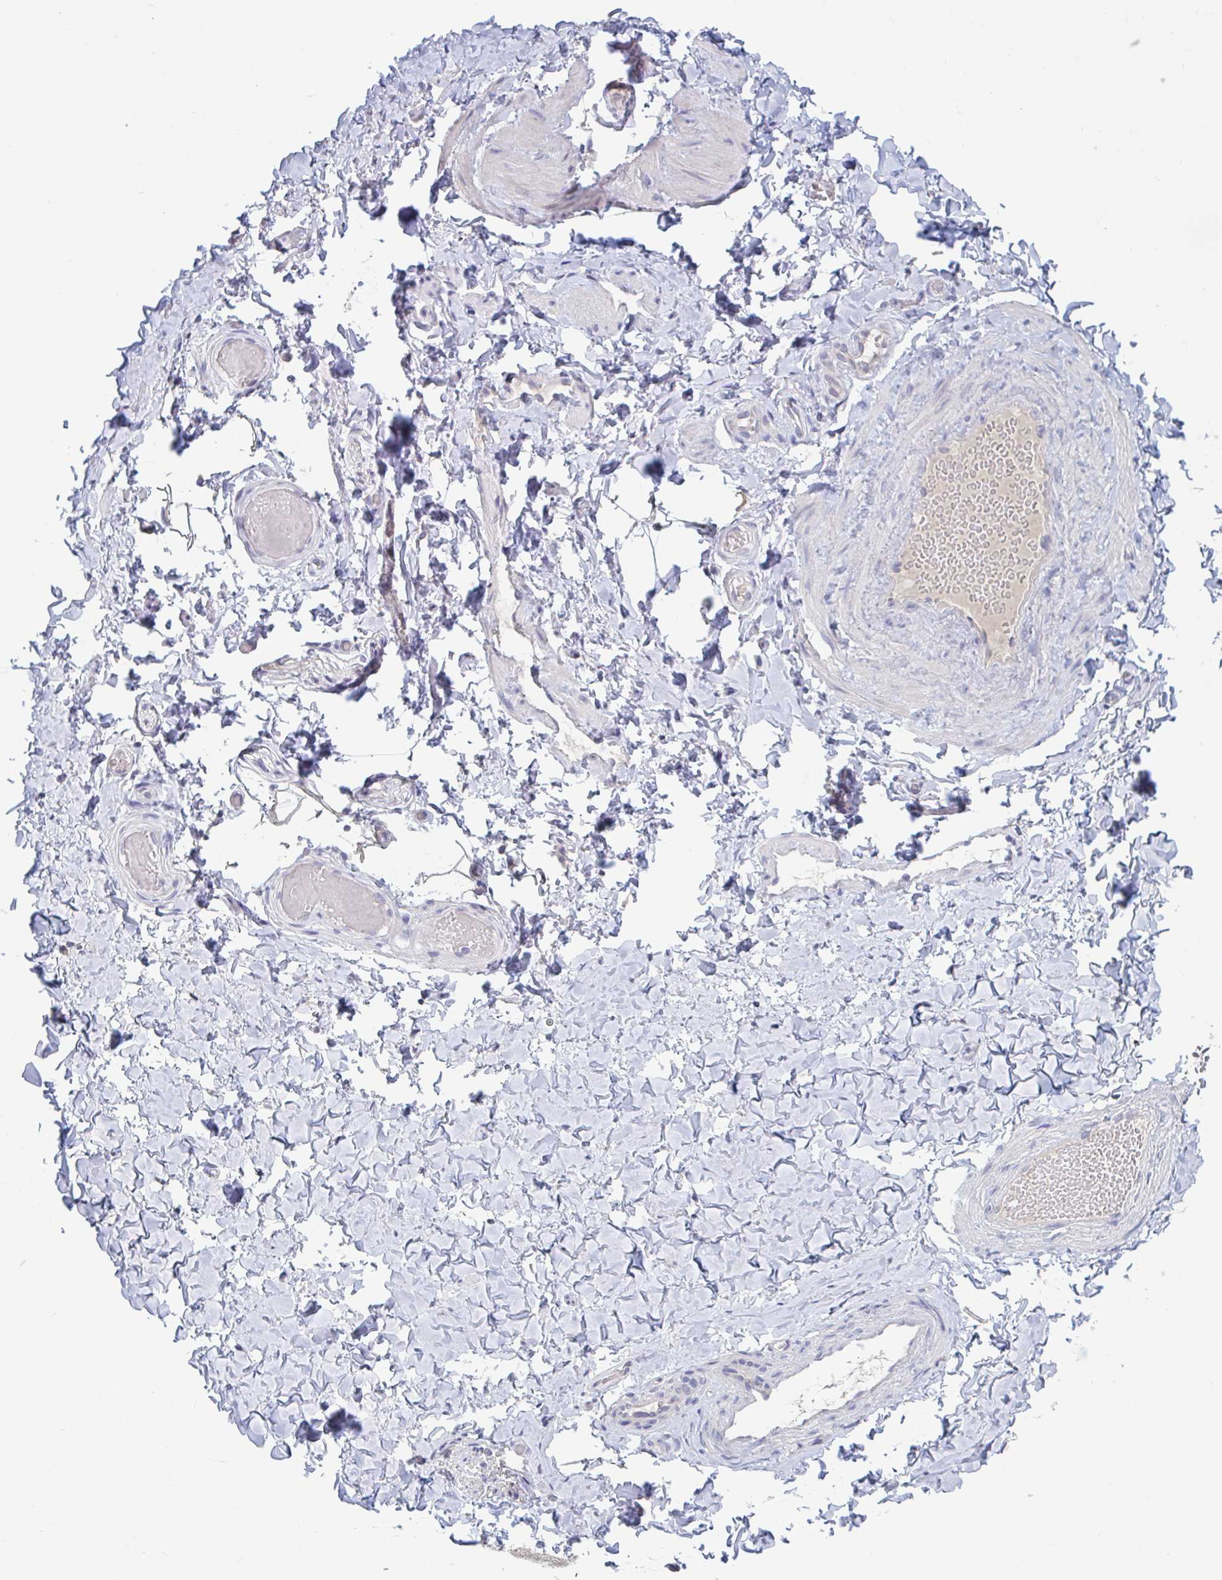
{"staining": {"intensity": "negative", "quantity": "none", "location": "none"}, "tissue": "adipose tissue", "cell_type": "Adipocytes", "image_type": "normal", "snomed": [{"axis": "morphology", "description": "Normal tissue, NOS"}, {"axis": "topography", "description": "Soft tissue"}, {"axis": "topography", "description": "Adipose tissue"}, {"axis": "topography", "description": "Vascular tissue"}, {"axis": "topography", "description": "Peripheral nerve tissue"}], "caption": "IHC micrograph of normal adipose tissue: human adipose tissue stained with DAB (3,3'-diaminobenzidine) exhibits no significant protein staining in adipocytes.", "gene": "UNKL", "patient": {"sex": "male", "age": 29}}